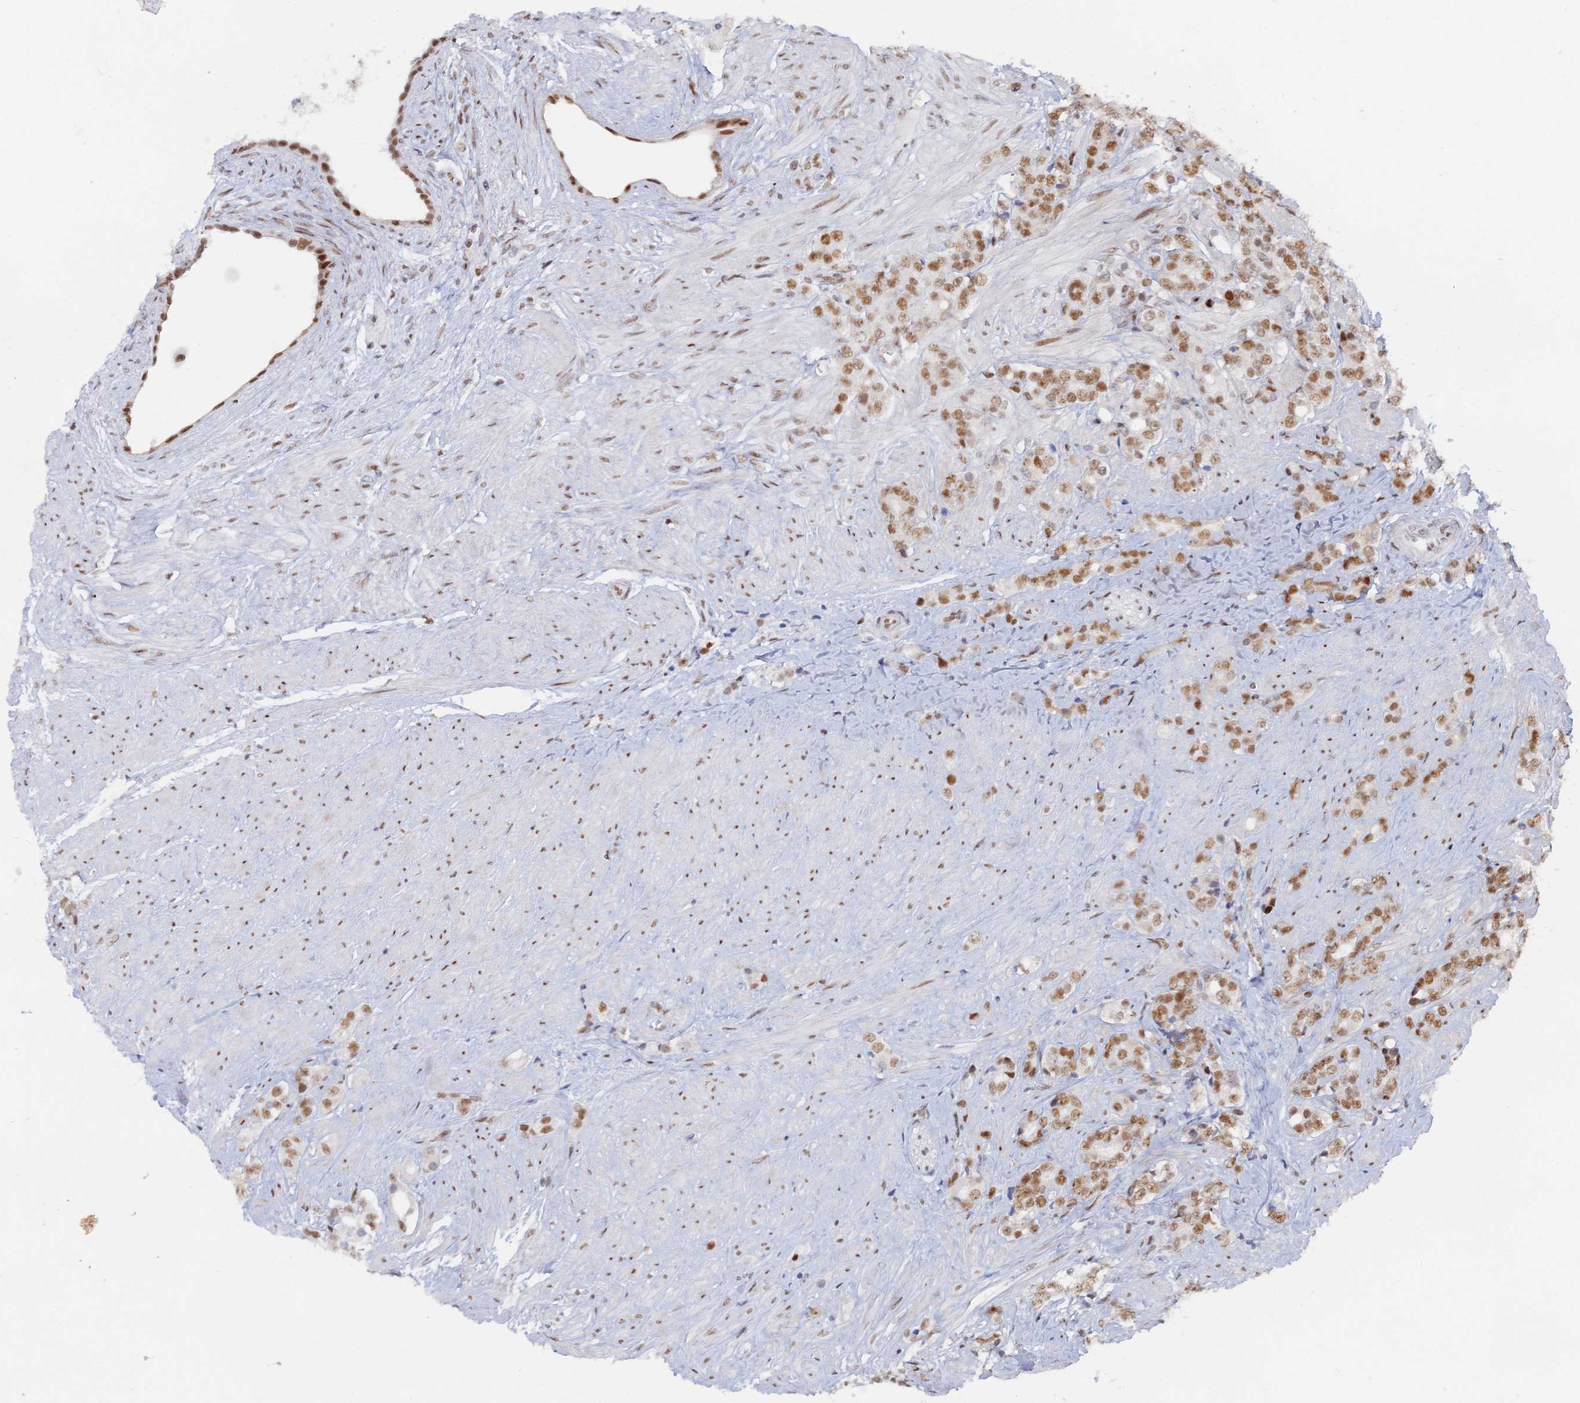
{"staining": {"intensity": "moderate", "quantity": ">75%", "location": "nuclear"}, "tissue": "prostate cancer", "cell_type": "Tumor cells", "image_type": "cancer", "snomed": [{"axis": "morphology", "description": "Adenocarcinoma, High grade"}, {"axis": "topography", "description": "Prostate"}], "caption": "Moderate nuclear staining is appreciated in approximately >75% of tumor cells in prostate high-grade adenocarcinoma.", "gene": "GSC2", "patient": {"sex": "male", "age": 62}}